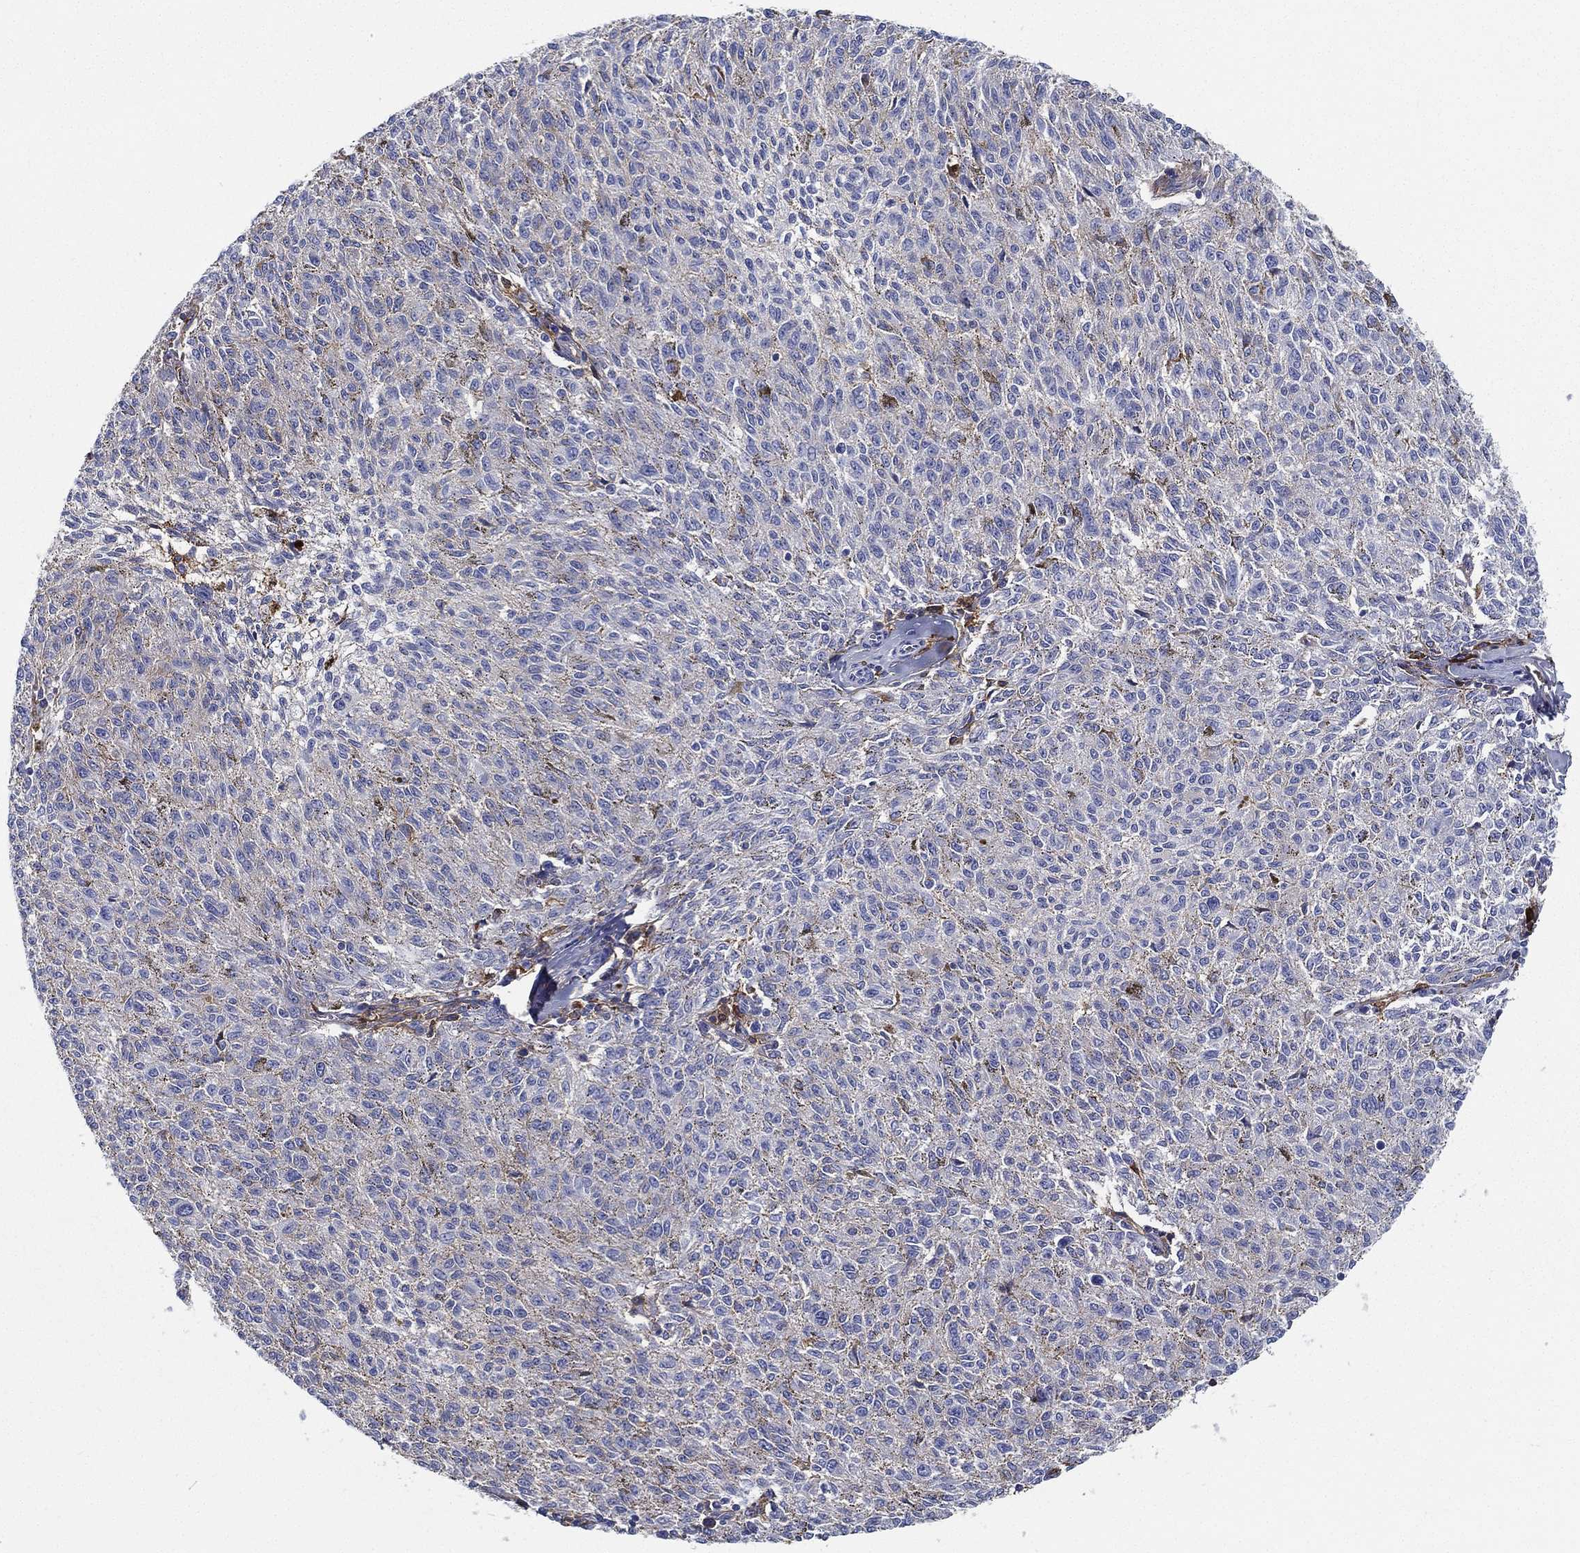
{"staining": {"intensity": "negative", "quantity": "none", "location": "none"}, "tissue": "melanoma", "cell_type": "Tumor cells", "image_type": "cancer", "snomed": [{"axis": "morphology", "description": "Malignant melanoma, NOS"}, {"axis": "topography", "description": "Skin"}], "caption": "The IHC micrograph has no significant positivity in tumor cells of melanoma tissue.", "gene": "IFNB1", "patient": {"sex": "female", "age": 72}}